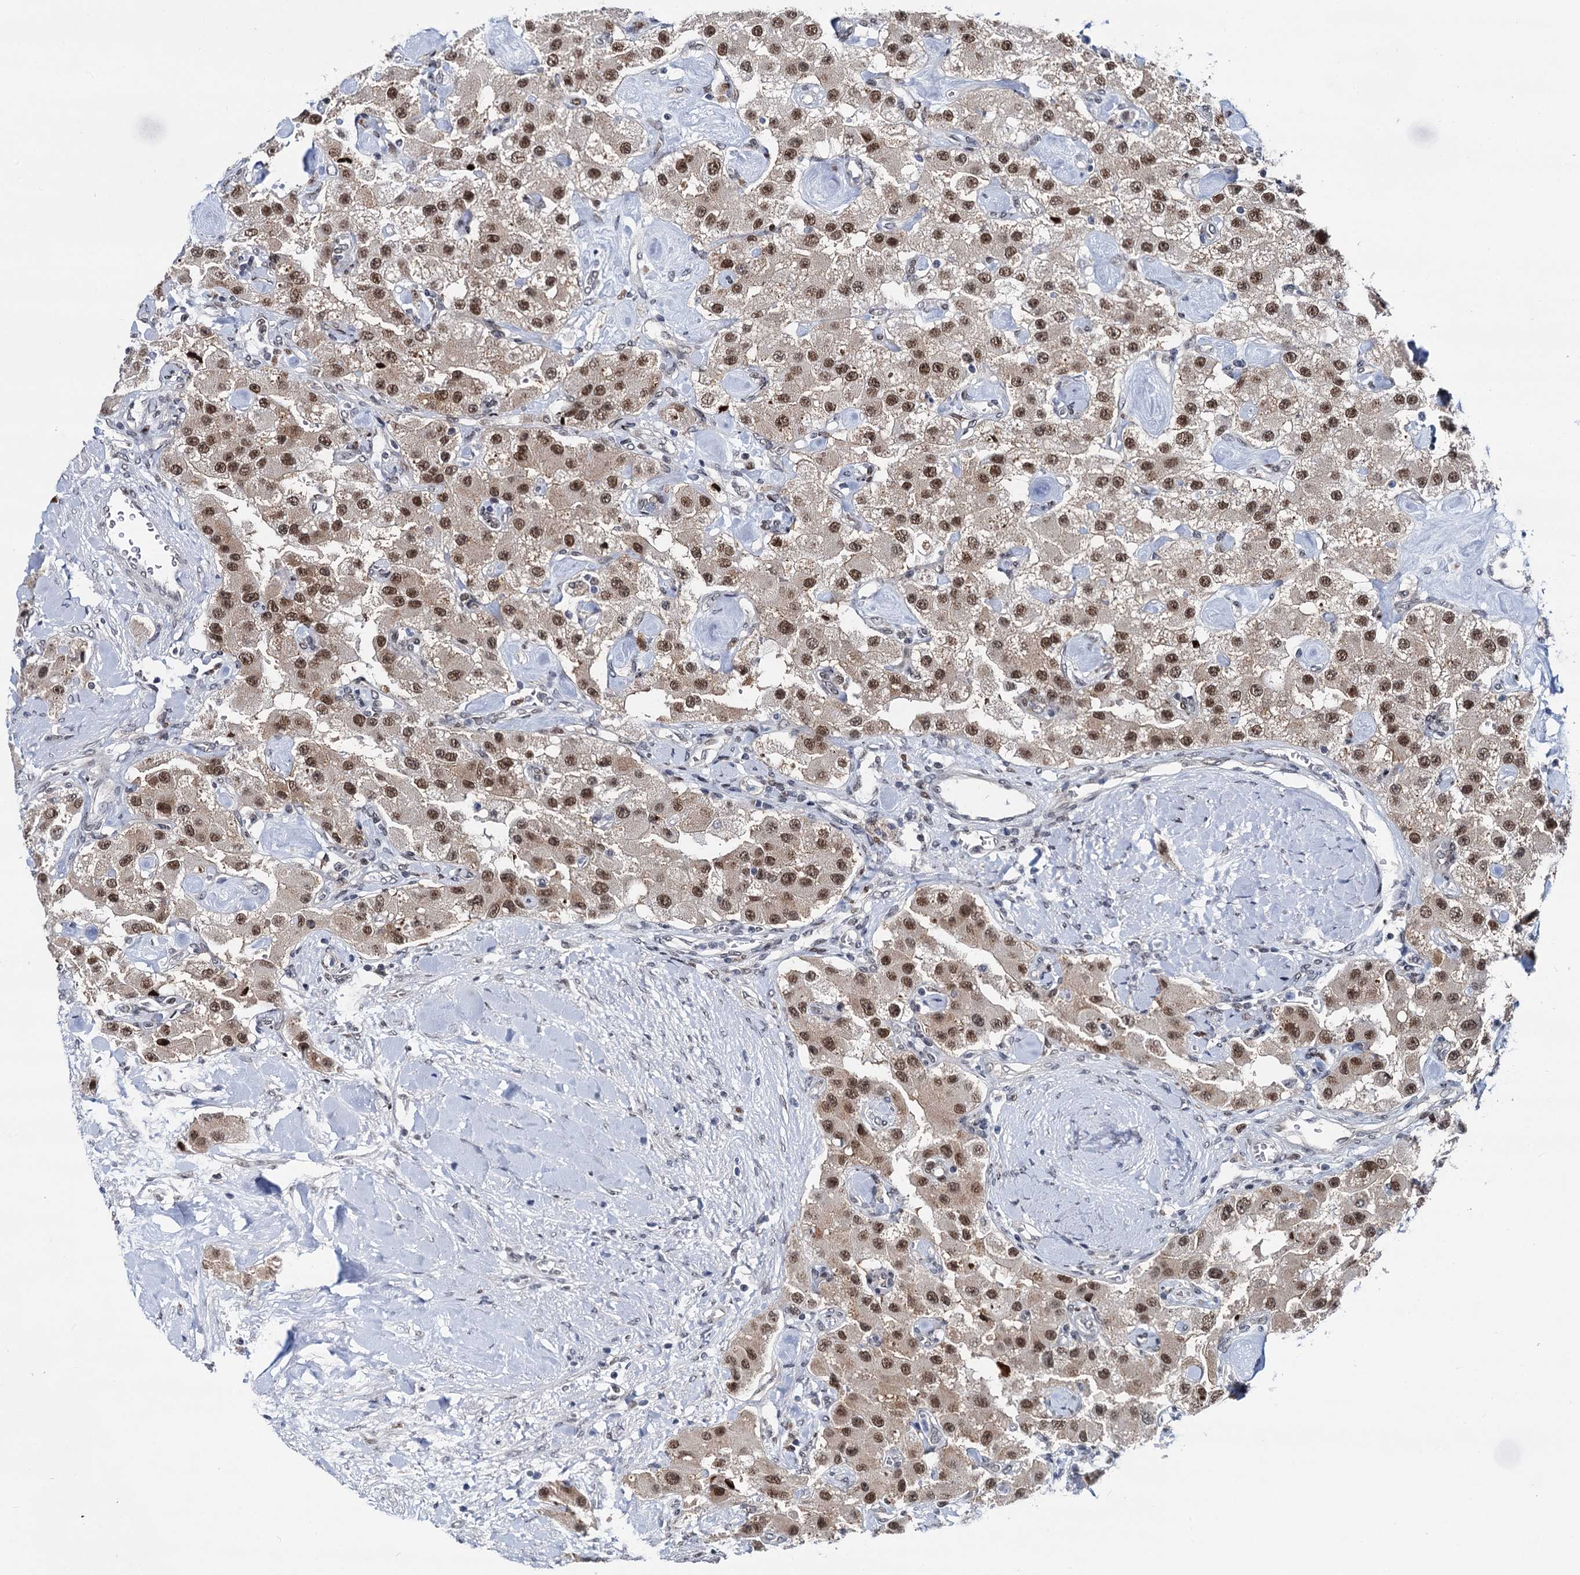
{"staining": {"intensity": "moderate", "quantity": ">75%", "location": "nuclear"}, "tissue": "carcinoid", "cell_type": "Tumor cells", "image_type": "cancer", "snomed": [{"axis": "morphology", "description": "Carcinoid, malignant, NOS"}, {"axis": "topography", "description": "Pancreas"}], "caption": "Immunohistochemical staining of malignant carcinoid displays moderate nuclear protein expression in about >75% of tumor cells.", "gene": "RUFY2", "patient": {"sex": "male", "age": 41}}